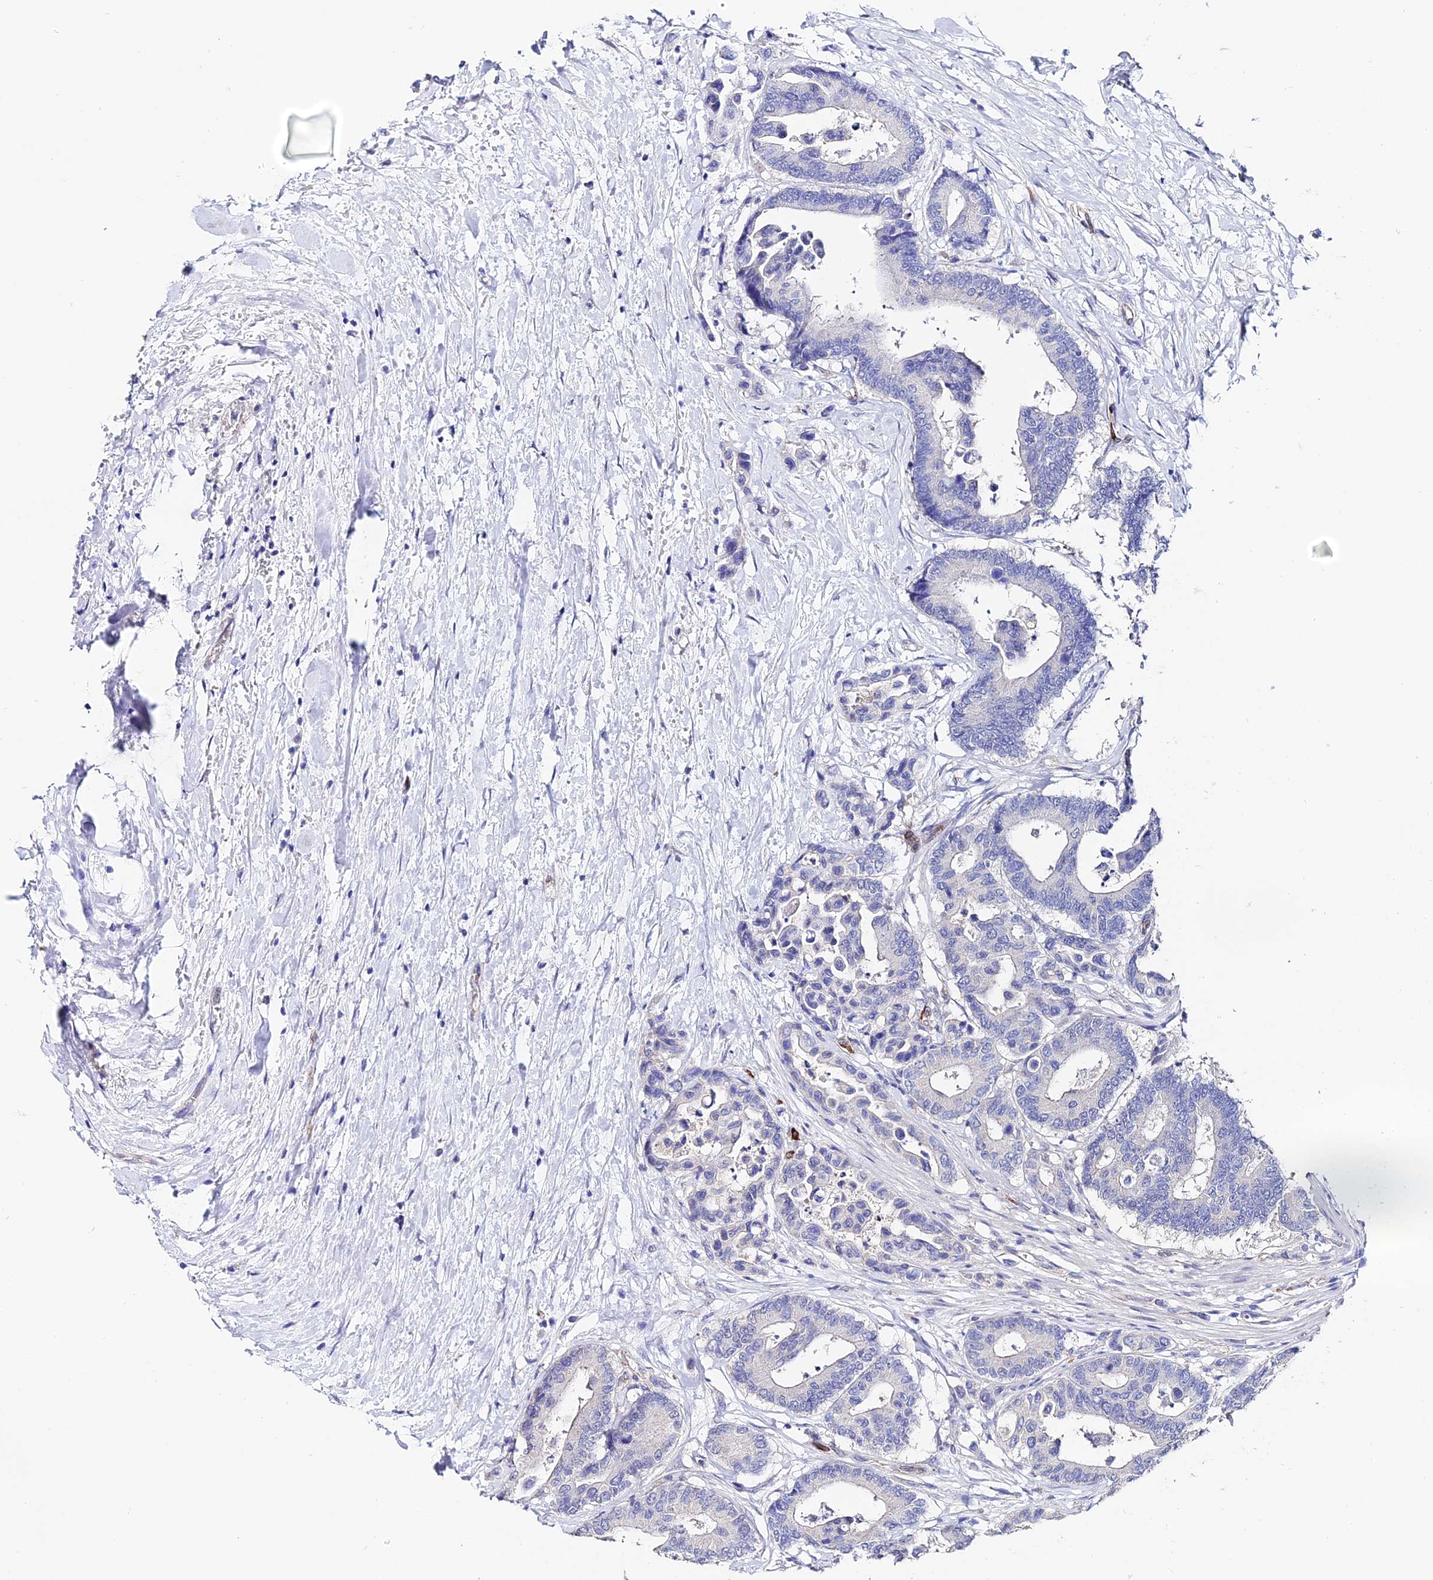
{"staining": {"intensity": "negative", "quantity": "none", "location": "none"}, "tissue": "colorectal cancer", "cell_type": "Tumor cells", "image_type": "cancer", "snomed": [{"axis": "morphology", "description": "Normal tissue, NOS"}, {"axis": "morphology", "description": "Adenocarcinoma, NOS"}, {"axis": "topography", "description": "Colon"}], "caption": "DAB (3,3'-diaminobenzidine) immunohistochemical staining of colorectal cancer exhibits no significant expression in tumor cells.", "gene": "ESM1", "patient": {"sex": "male", "age": 82}}